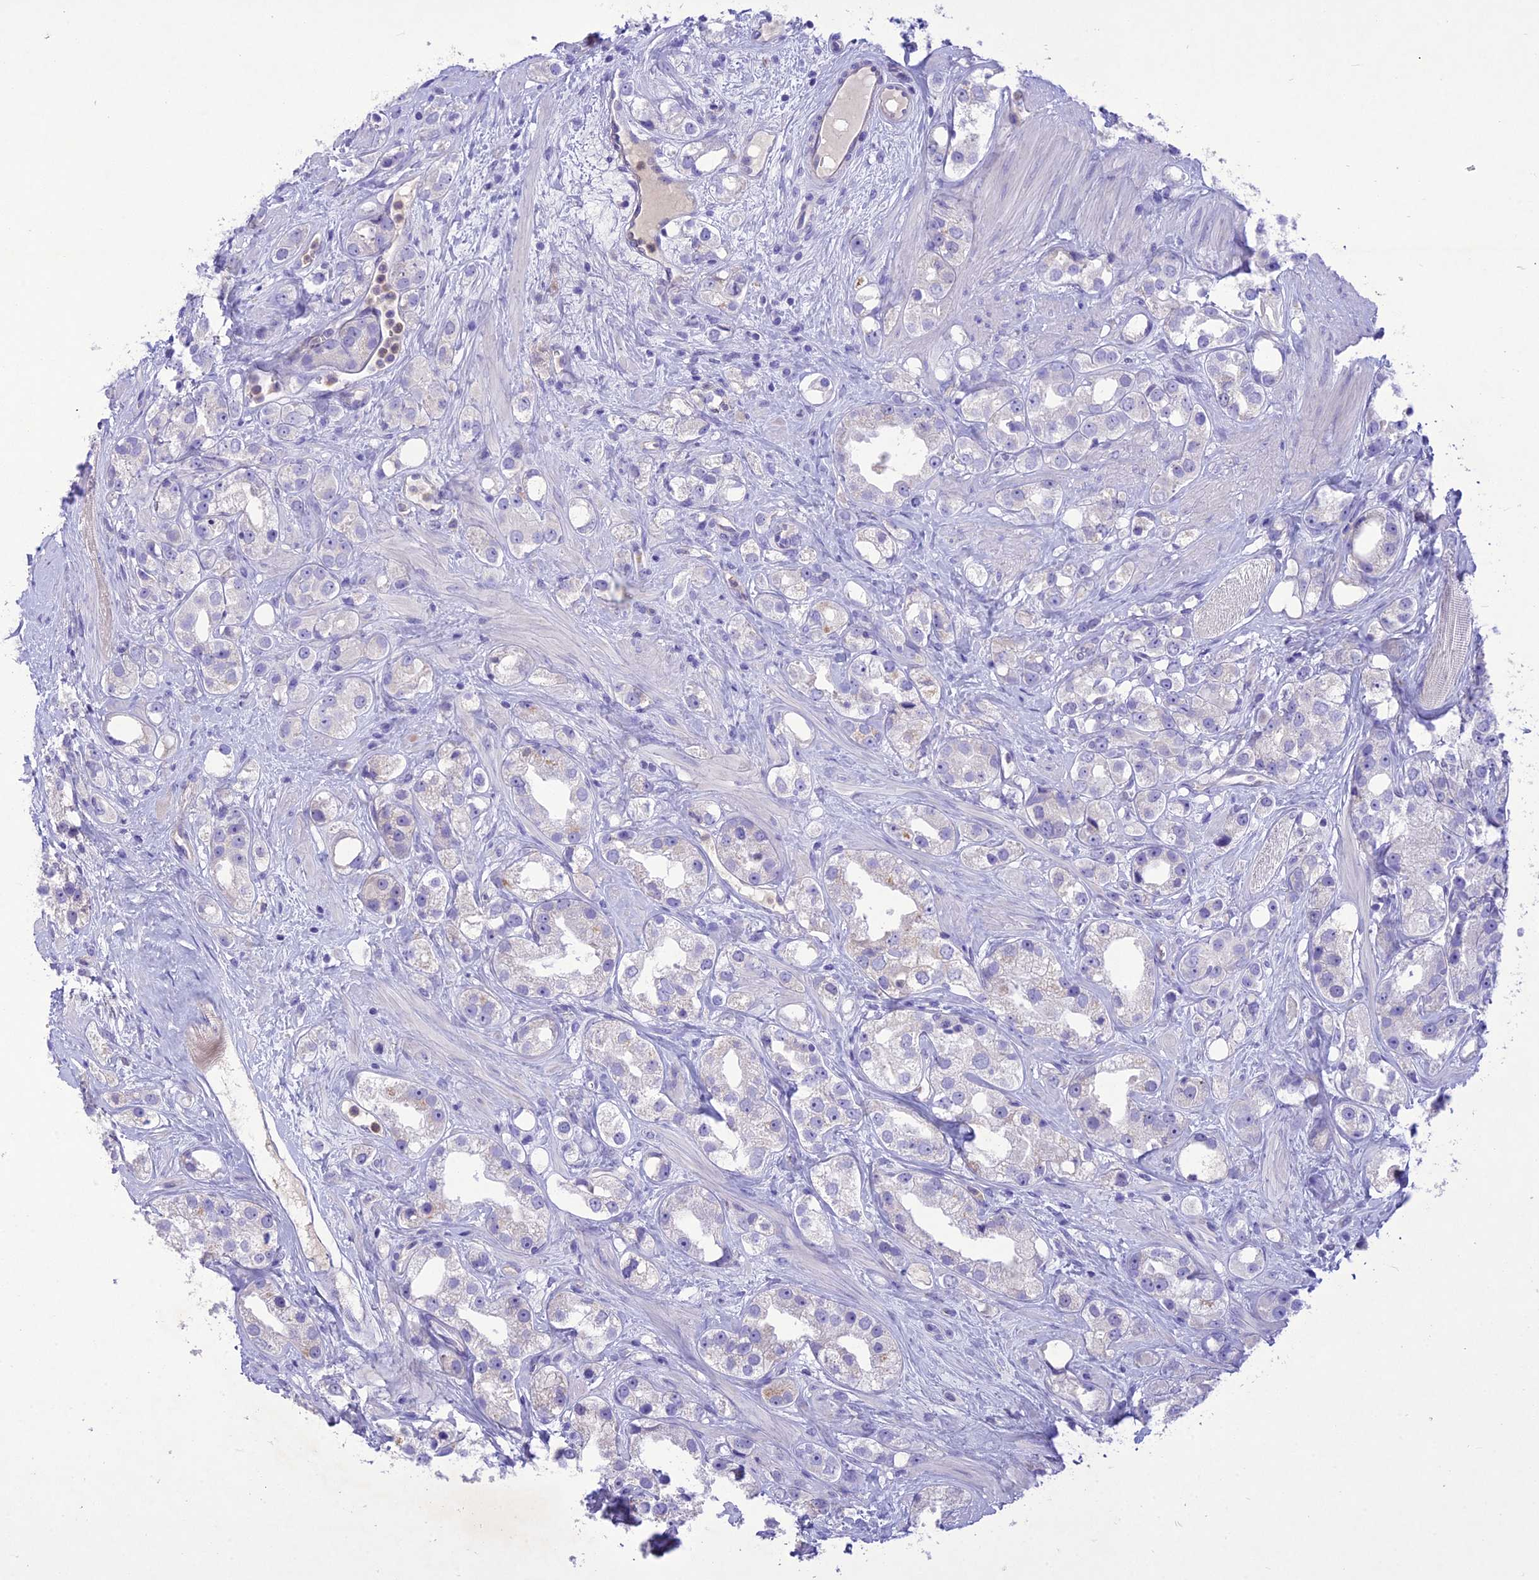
{"staining": {"intensity": "negative", "quantity": "none", "location": "none"}, "tissue": "prostate cancer", "cell_type": "Tumor cells", "image_type": "cancer", "snomed": [{"axis": "morphology", "description": "Adenocarcinoma, NOS"}, {"axis": "topography", "description": "Prostate"}], "caption": "Tumor cells are negative for brown protein staining in adenocarcinoma (prostate).", "gene": "SLC13A5", "patient": {"sex": "male", "age": 79}}